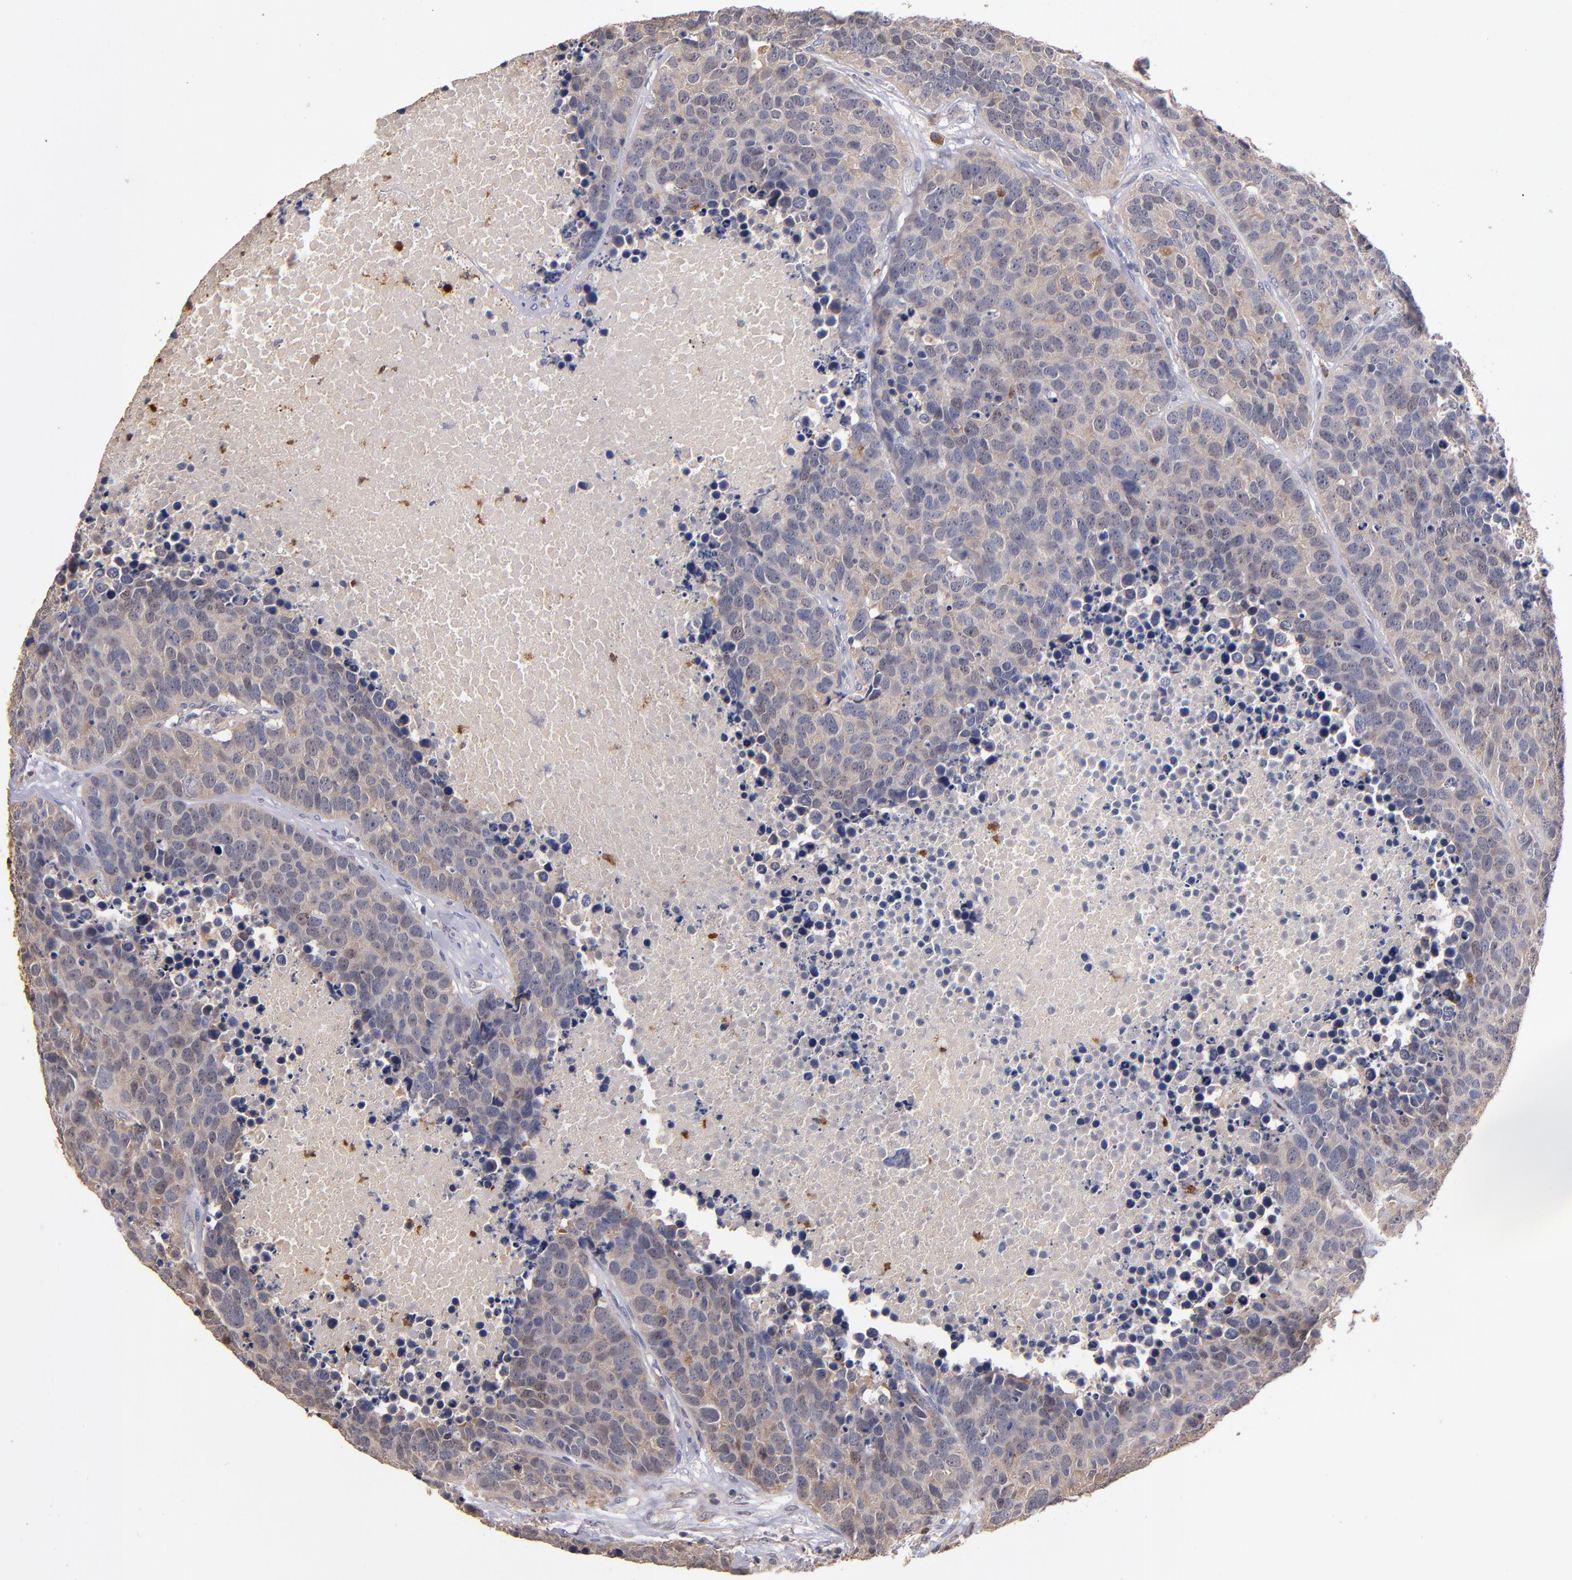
{"staining": {"intensity": "weak", "quantity": ">75%", "location": "cytoplasmic/membranous"}, "tissue": "carcinoid", "cell_type": "Tumor cells", "image_type": "cancer", "snomed": [{"axis": "morphology", "description": "Carcinoid, malignant, NOS"}, {"axis": "topography", "description": "Lung"}], "caption": "Immunohistochemistry (IHC) staining of carcinoid, which demonstrates low levels of weak cytoplasmic/membranous staining in approximately >75% of tumor cells indicating weak cytoplasmic/membranous protein positivity. The staining was performed using DAB (3,3'-diaminobenzidine) (brown) for protein detection and nuclei were counterstained in hematoxylin (blue).", "gene": "TTLL12", "patient": {"sex": "male", "age": 60}}